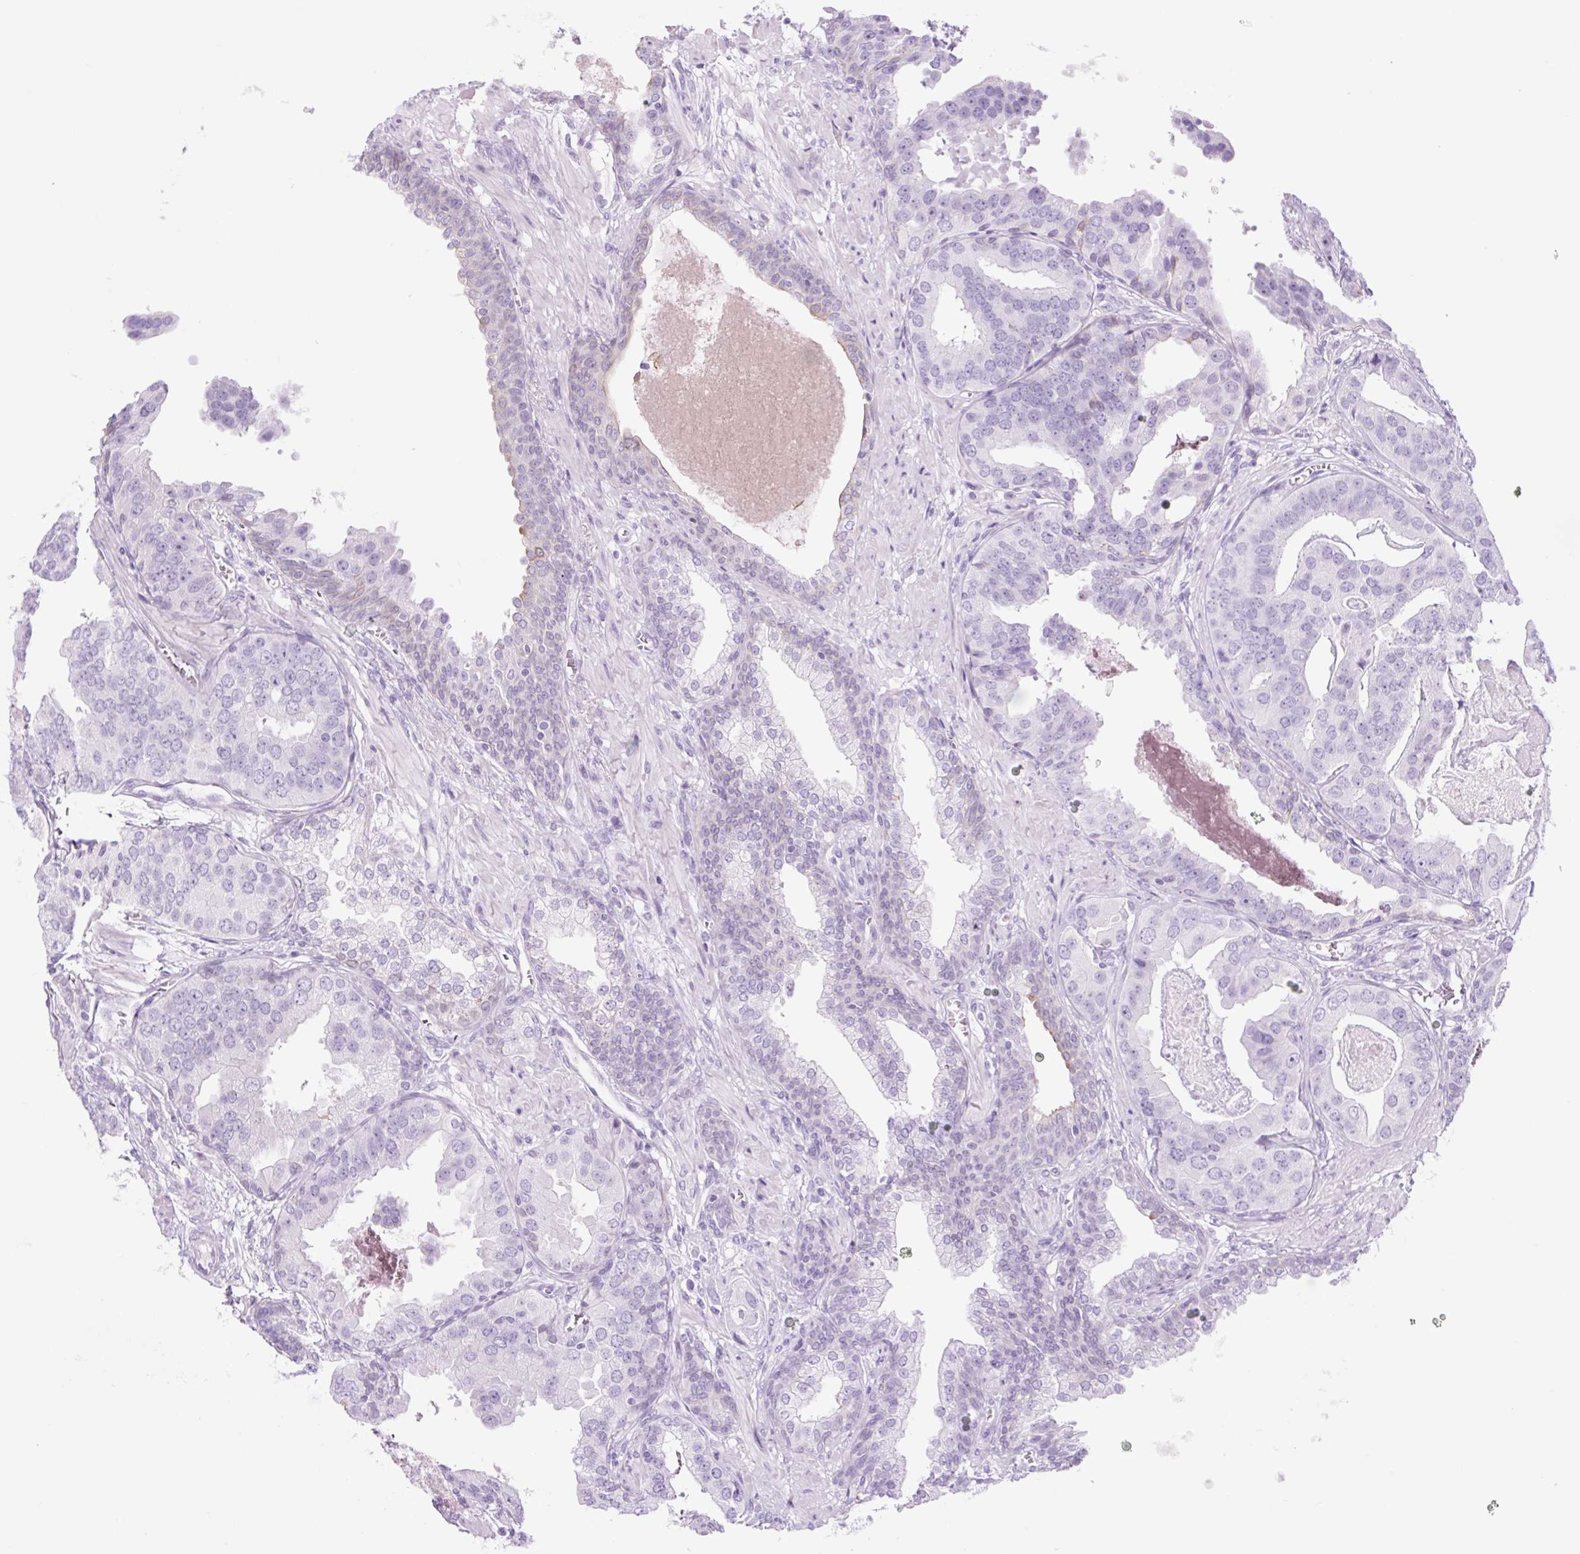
{"staining": {"intensity": "negative", "quantity": "none", "location": "none"}, "tissue": "prostate cancer", "cell_type": "Tumor cells", "image_type": "cancer", "snomed": [{"axis": "morphology", "description": "Adenocarcinoma, High grade"}, {"axis": "topography", "description": "Prostate"}], "caption": "DAB immunohistochemical staining of human prostate cancer exhibits no significant expression in tumor cells.", "gene": "TFF2", "patient": {"sex": "male", "age": 71}}